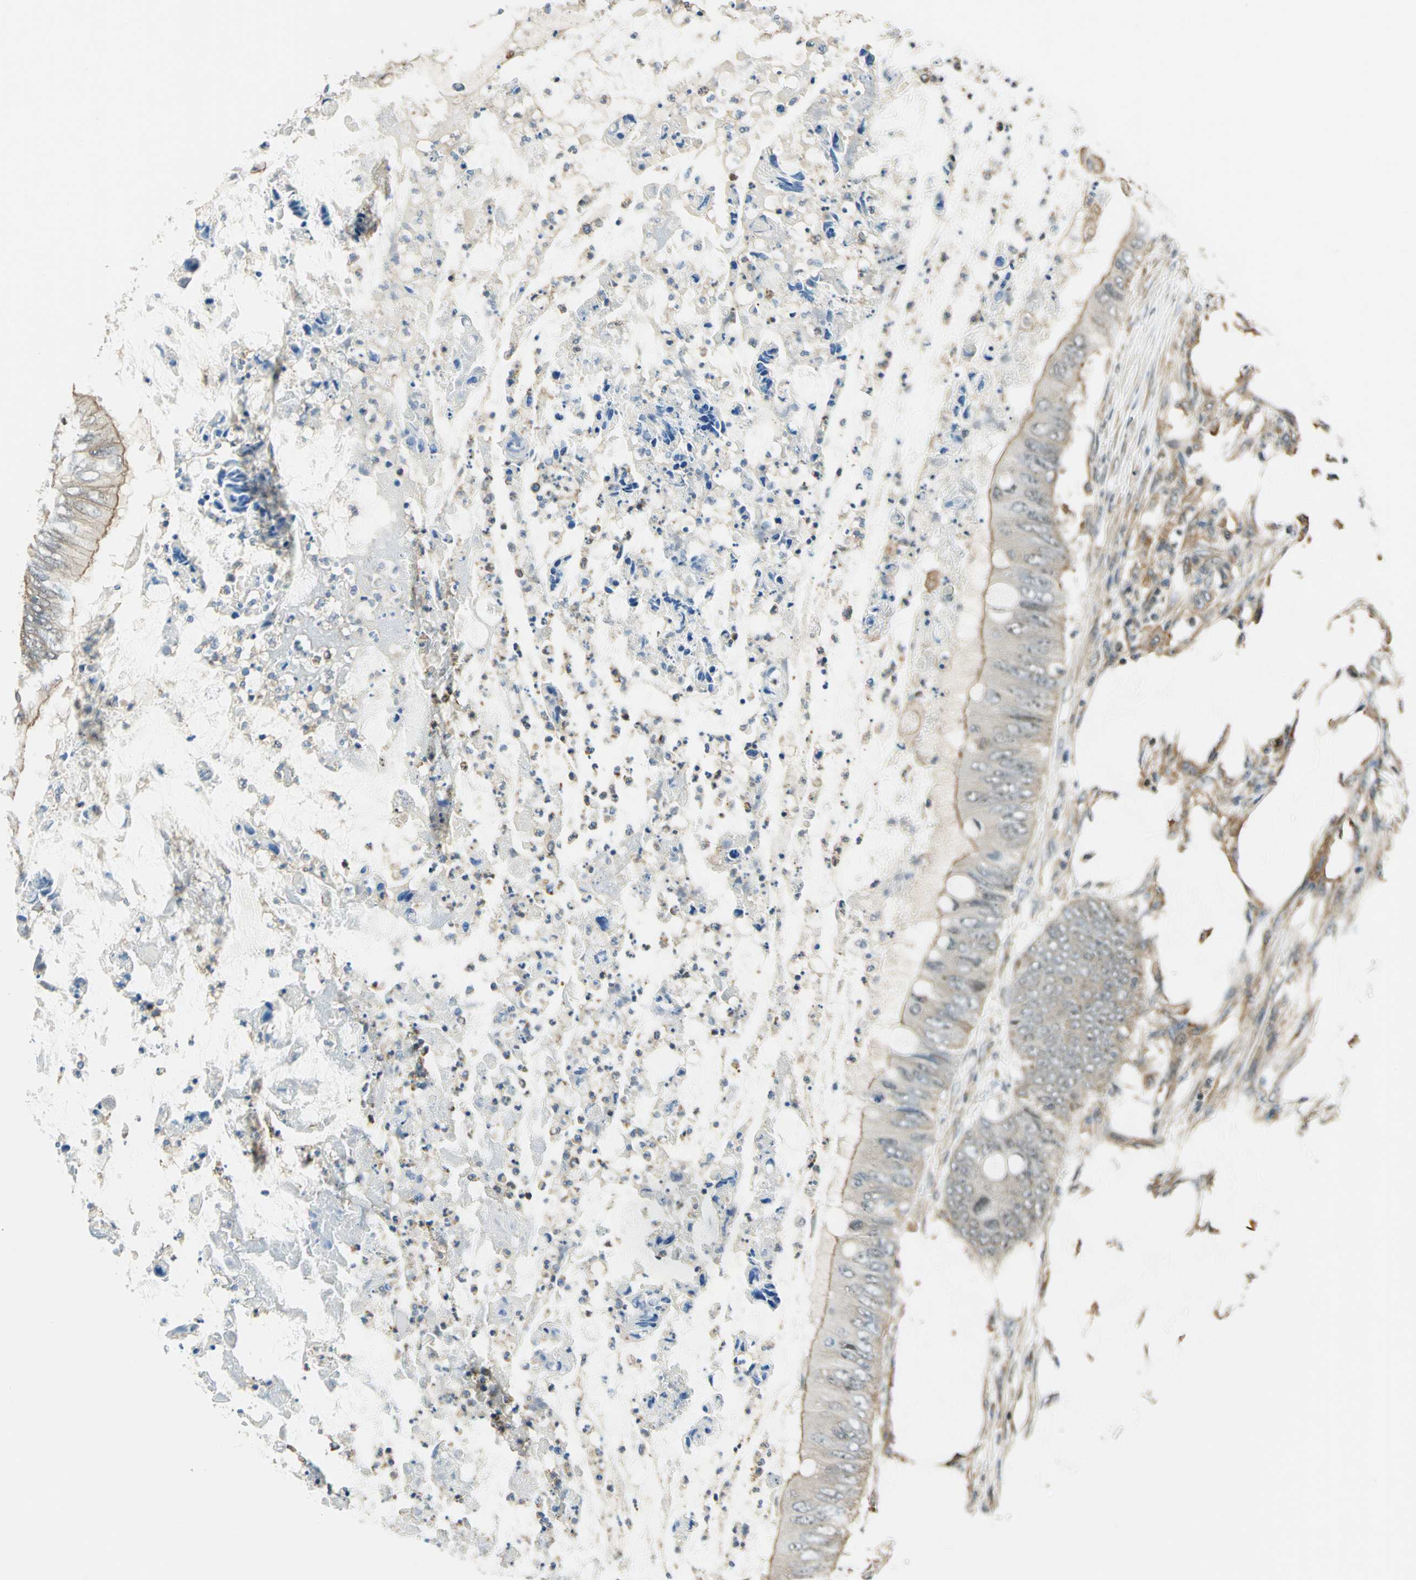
{"staining": {"intensity": "weak", "quantity": "25%-75%", "location": "cytoplasmic/membranous"}, "tissue": "colorectal cancer", "cell_type": "Tumor cells", "image_type": "cancer", "snomed": [{"axis": "morphology", "description": "Normal tissue, NOS"}, {"axis": "morphology", "description": "Adenocarcinoma, NOS"}, {"axis": "topography", "description": "Rectum"}, {"axis": "topography", "description": "Peripheral nerve tissue"}], "caption": "Adenocarcinoma (colorectal) stained for a protein exhibits weak cytoplasmic/membranous positivity in tumor cells.", "gene": "ARPC3", "patient": {"sex": "female", "age": 77}}